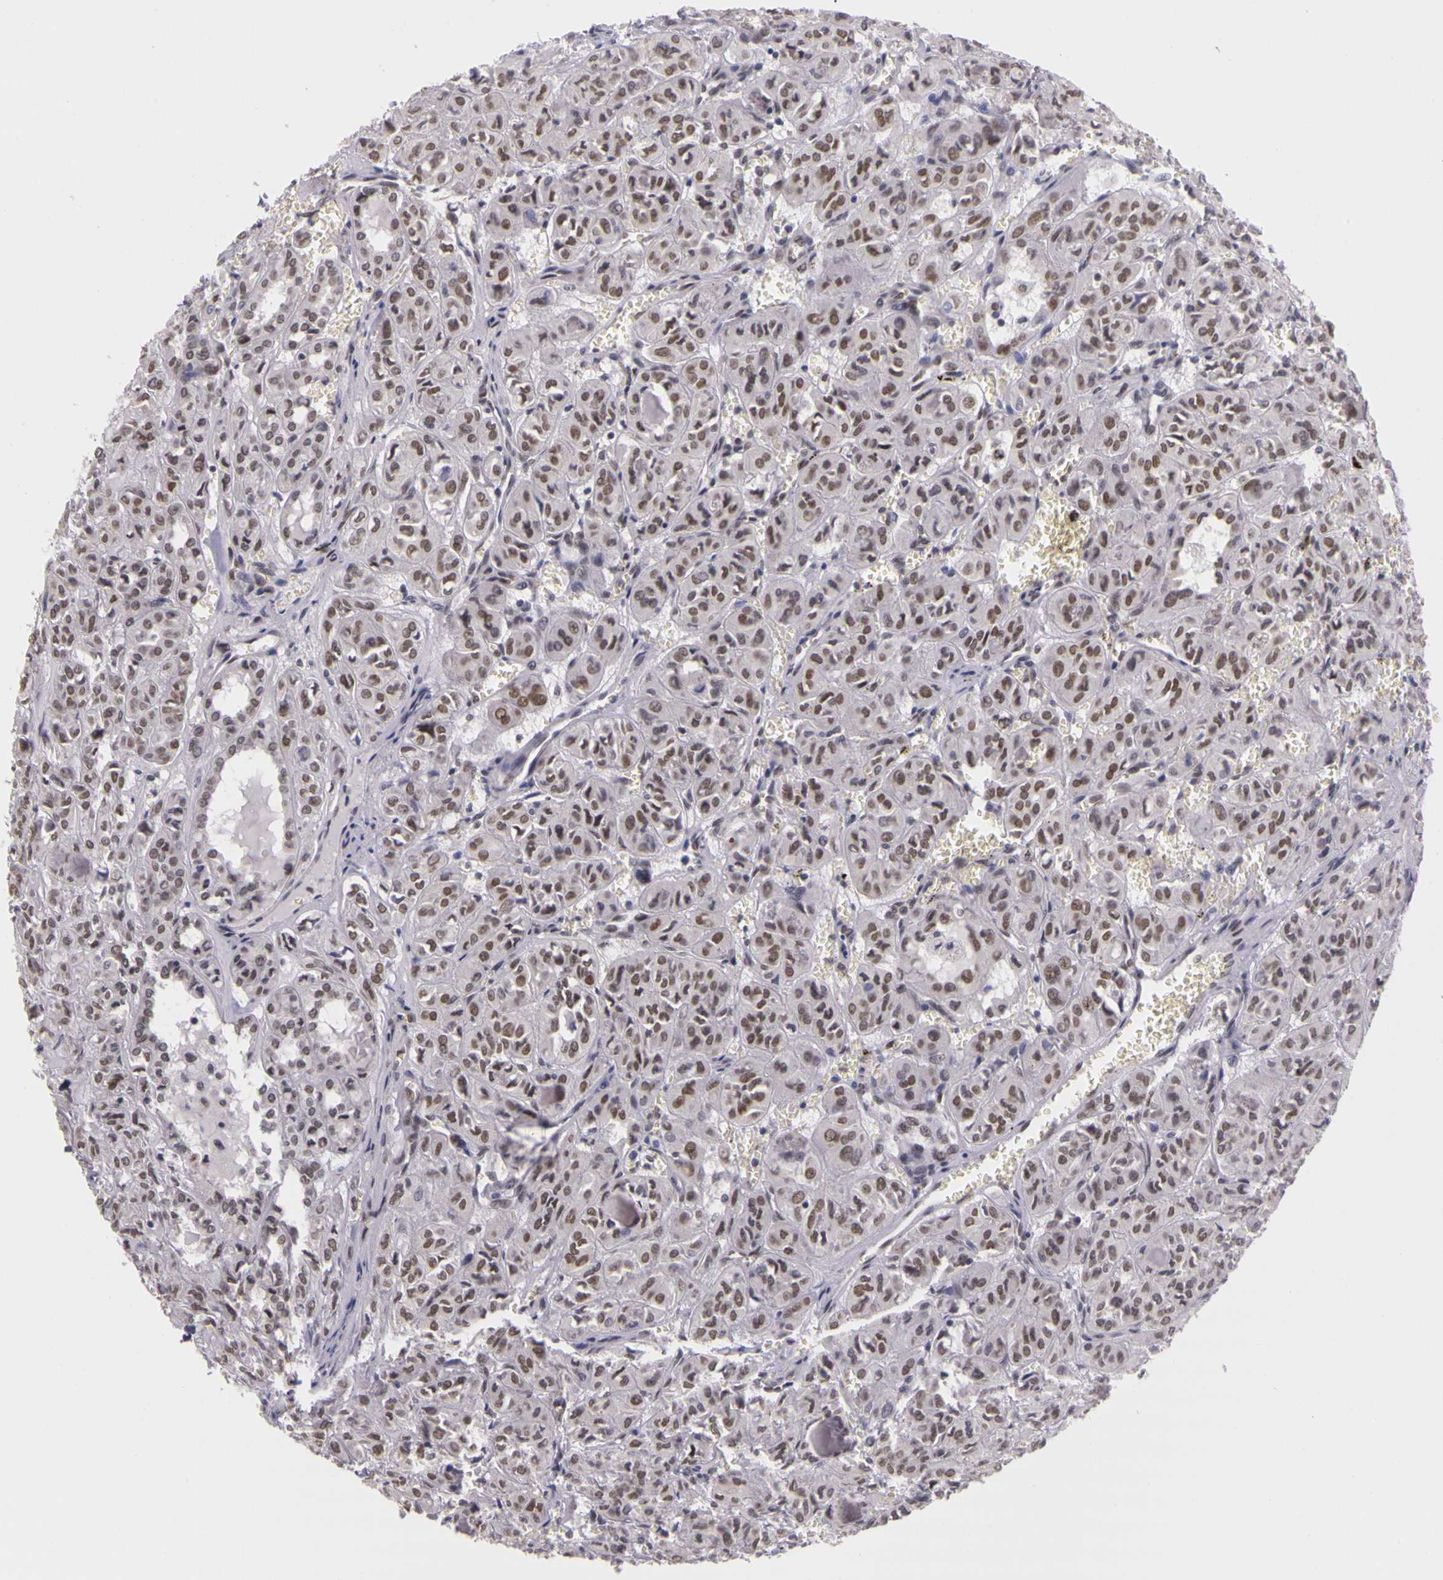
{"staining": {"intensity": "weak", "quantity": ">75%", "location": "nuclear"}, "tissue": "thyroid cancer", "cell_type": "Tumor cells", "image_type": "cancer", "snomed": [{"axis": "morphology", "description": "Follicular adenoma carcinoma, NOS"}, {"axis": "topography", "description": "Thyroid gland"}], "caption": "Immunohistochemical staining of human follicular adenoma carcinoma (thyroid) exhibits low levels of weak nuclear protein staining in approximately >75% of tumor cells.", "gene": "WDR13", "patient": {"sex": "female", "age": 71}}